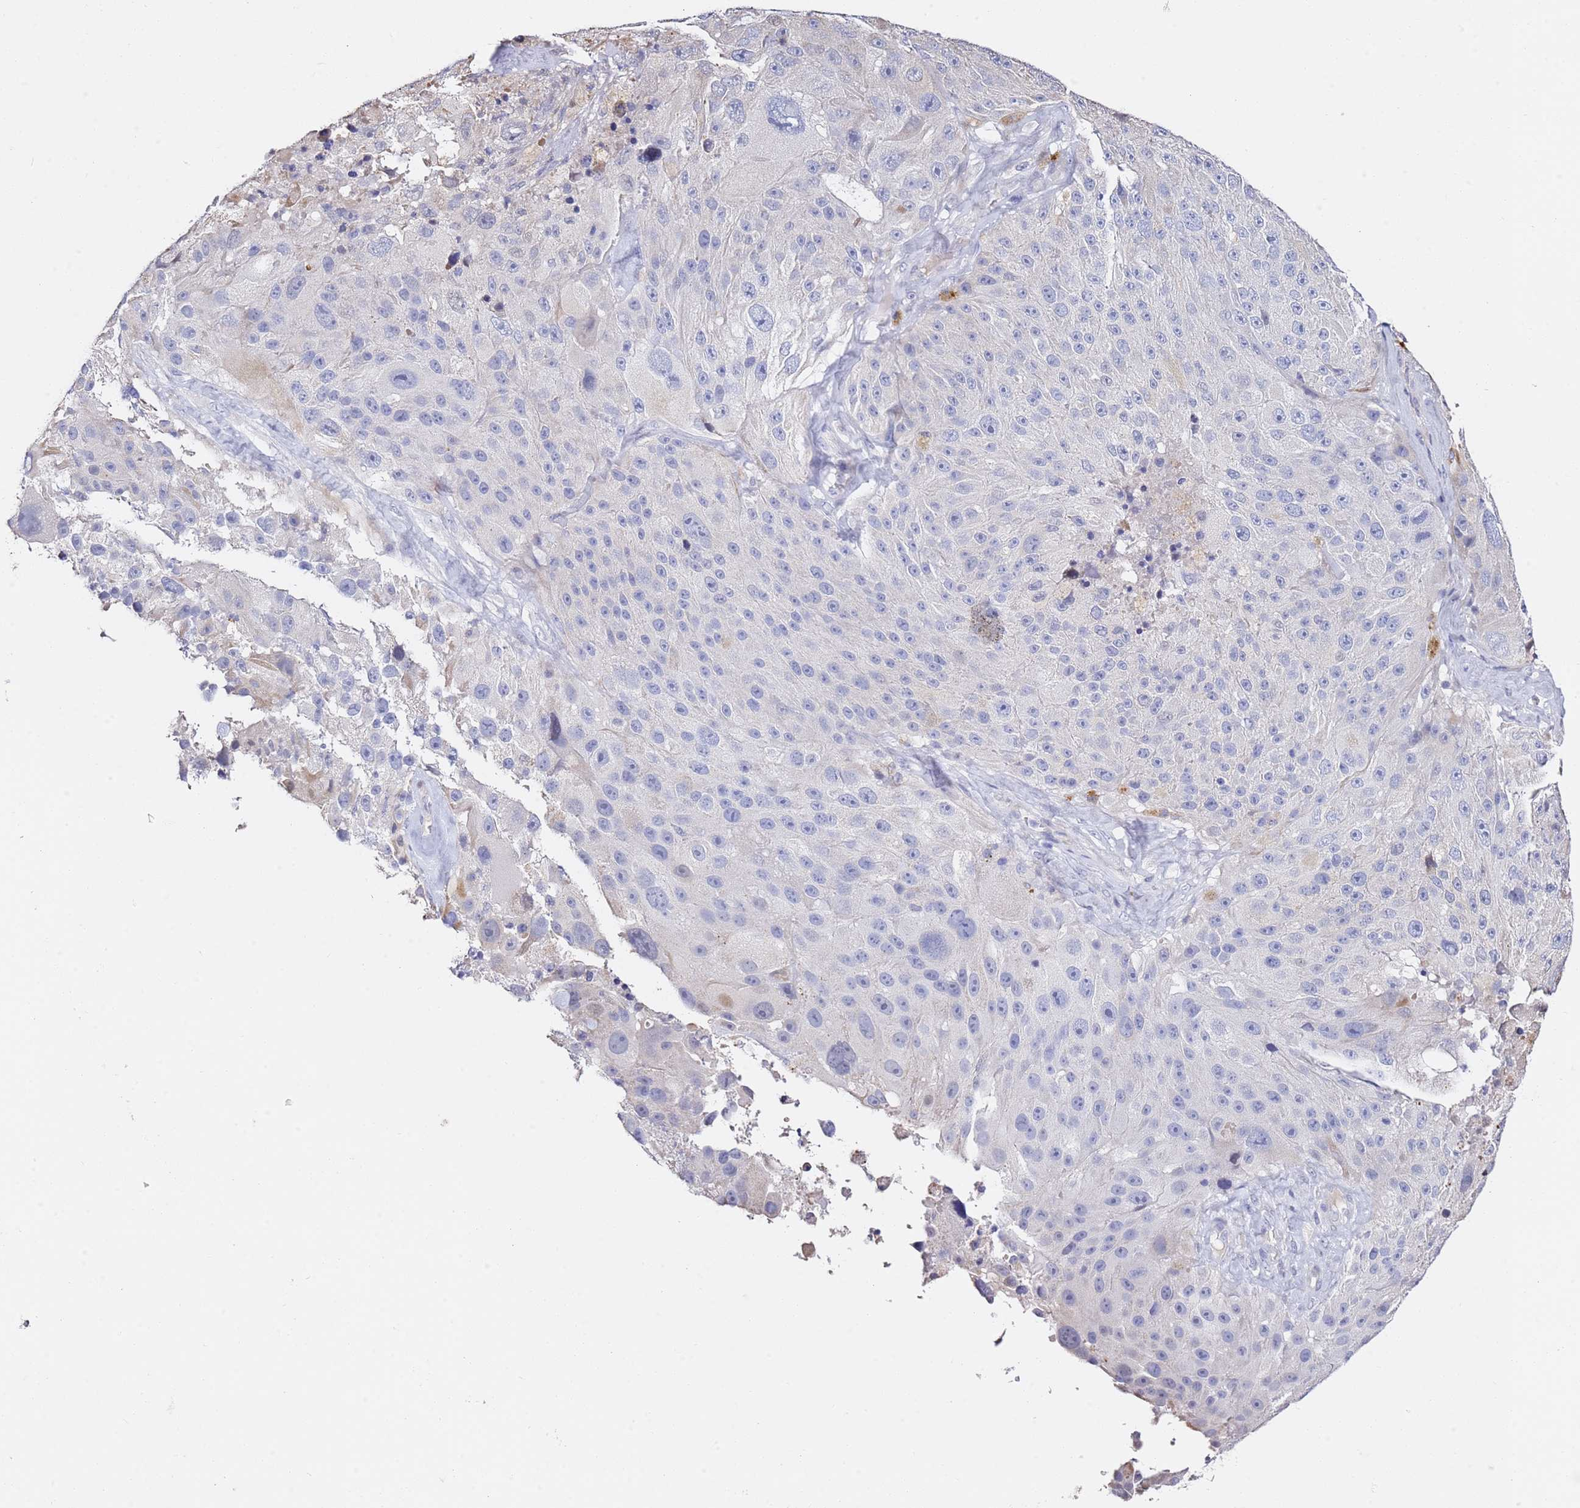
{"staining": {"intensity": "moderate", "quantity": "25%-75%", "location": "cytoplasmic/membranous,nuclear"}, "tissue": "melanoma", "cell_type": "Tumor cells", "image_type": "cancer", "snomed": [{"axis": "morphology", "description": "Malignant melanoma, Metastatic site"}, {"axis": "topography", "description": "Lymph node"}], "caption": "This image shows IHC staining of human malignant melanoma (metastatic site), with medium moderate cytoplasmic/membranous and nuclear expression in about 25%-75% of tumor cells.", "gene": "SMOX", "patient": {"sex": "male", "age": 62}}